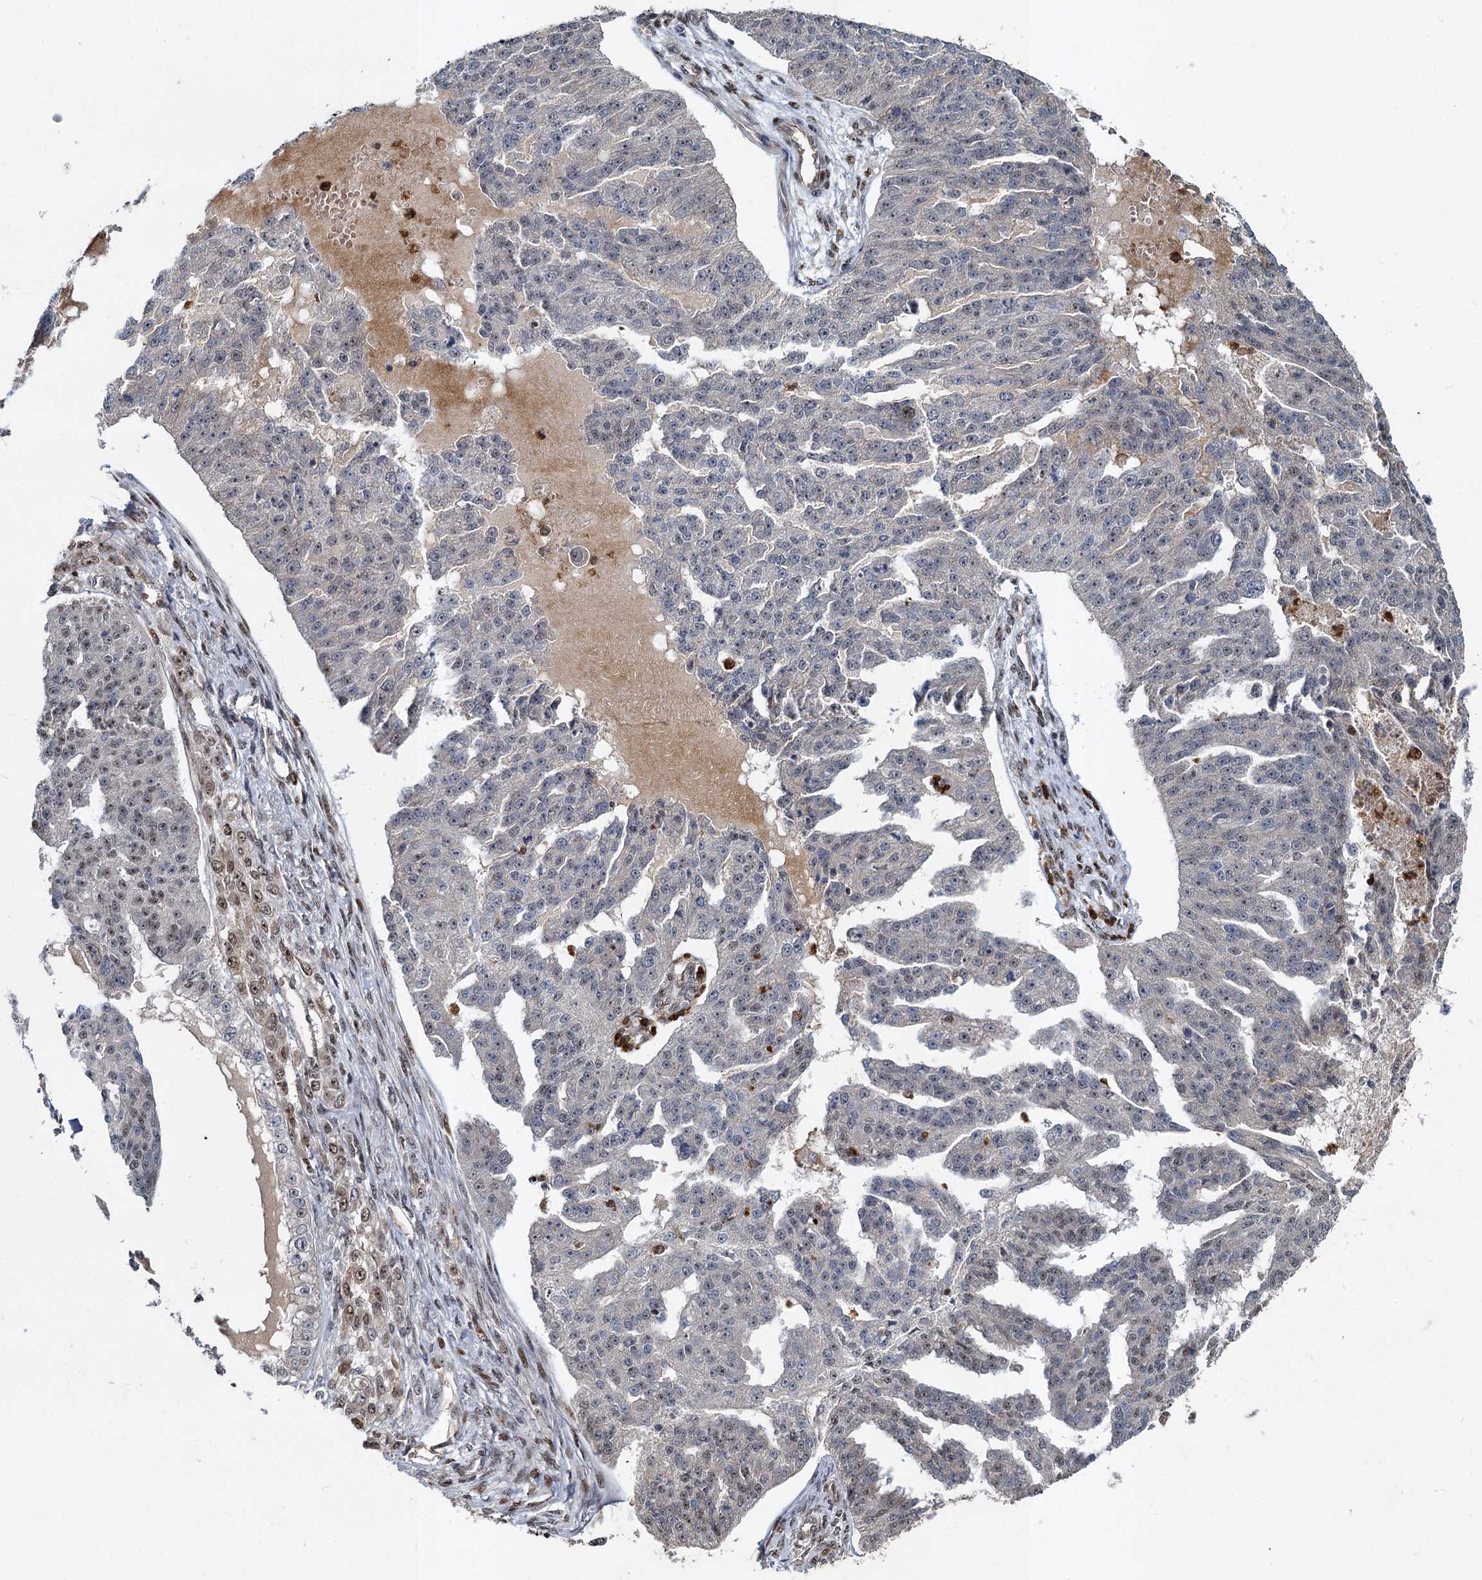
{"staining": {"intensity": "weak", "quantity": "<25%", "location": "nuclear"}, "tissue": "ovarian cancer", "cell_type": "Tumor cells", "image_type": "cancer", "snomed": [{"axis": "morphology", "description": "Cystadenocarcinoma, serous, NOS"}, {"axis": "topography", "description": "Ovary"}], "caption": "IHC of human ovarian serous cystadenocarcinoma reveals no staining in tumor cells.", "gene": "ANKRD49", "patient": {"sex": "female", "age": 58}}